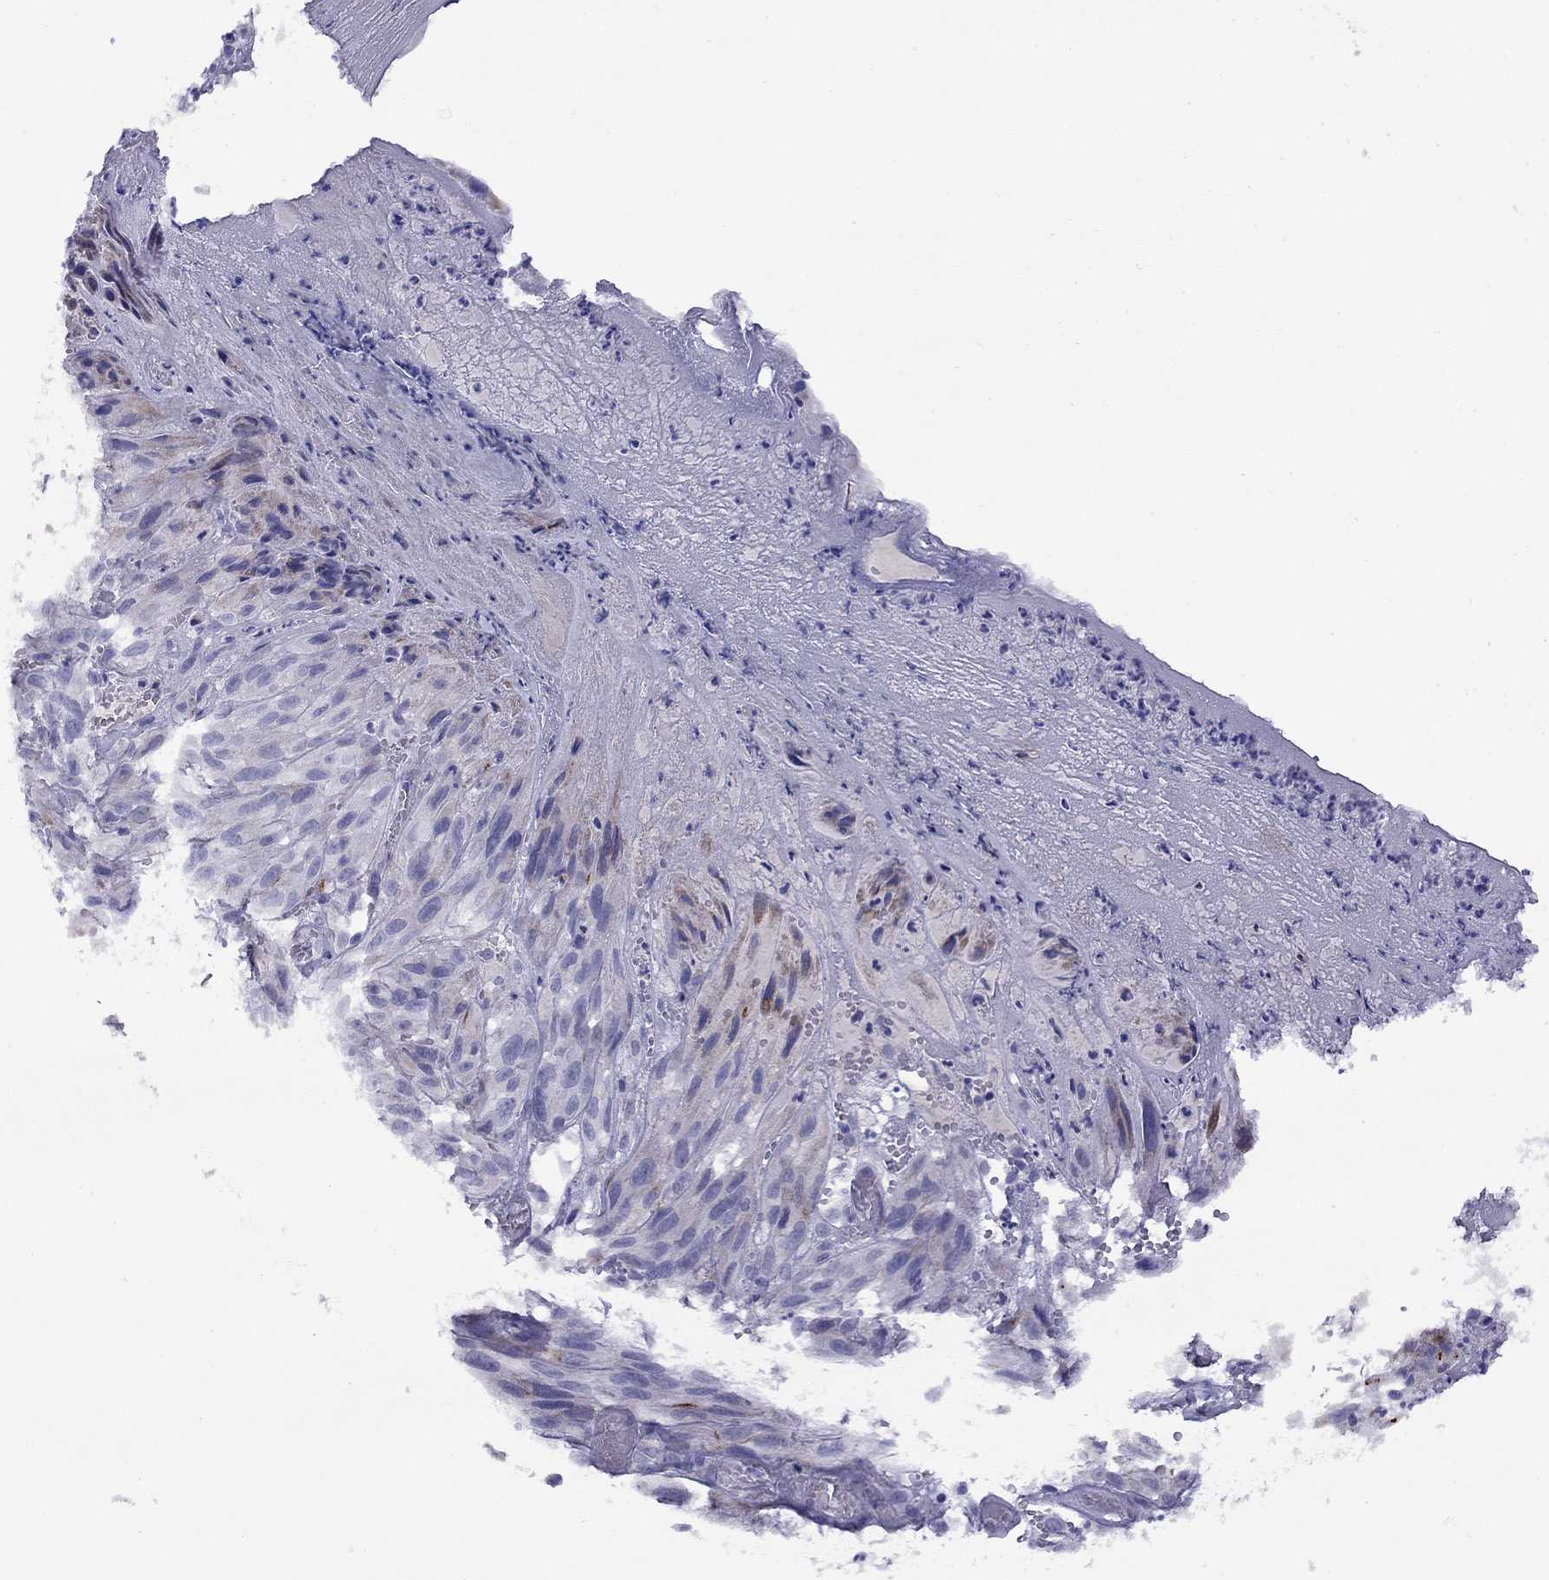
{"staining": {"intensity": "weak", "quantity": "<25%", "location": "cytoplasmic/membranous"}, "tissue": "melanoma", "cell_type": "Tumor cells", "image_type": "cancer", "snomed": [{"axis": "morphology", "description": "Malignant melanoma, NOS"}, {"axis": "topography", "description": "Skin"}], "caption": "Immunohistochemistry image of malignant melanoma stained for a protein (brown), which displays no expression in tumor cells.", "gene": "CPNE4", "patient": {"sex": "male", "age": 51}}